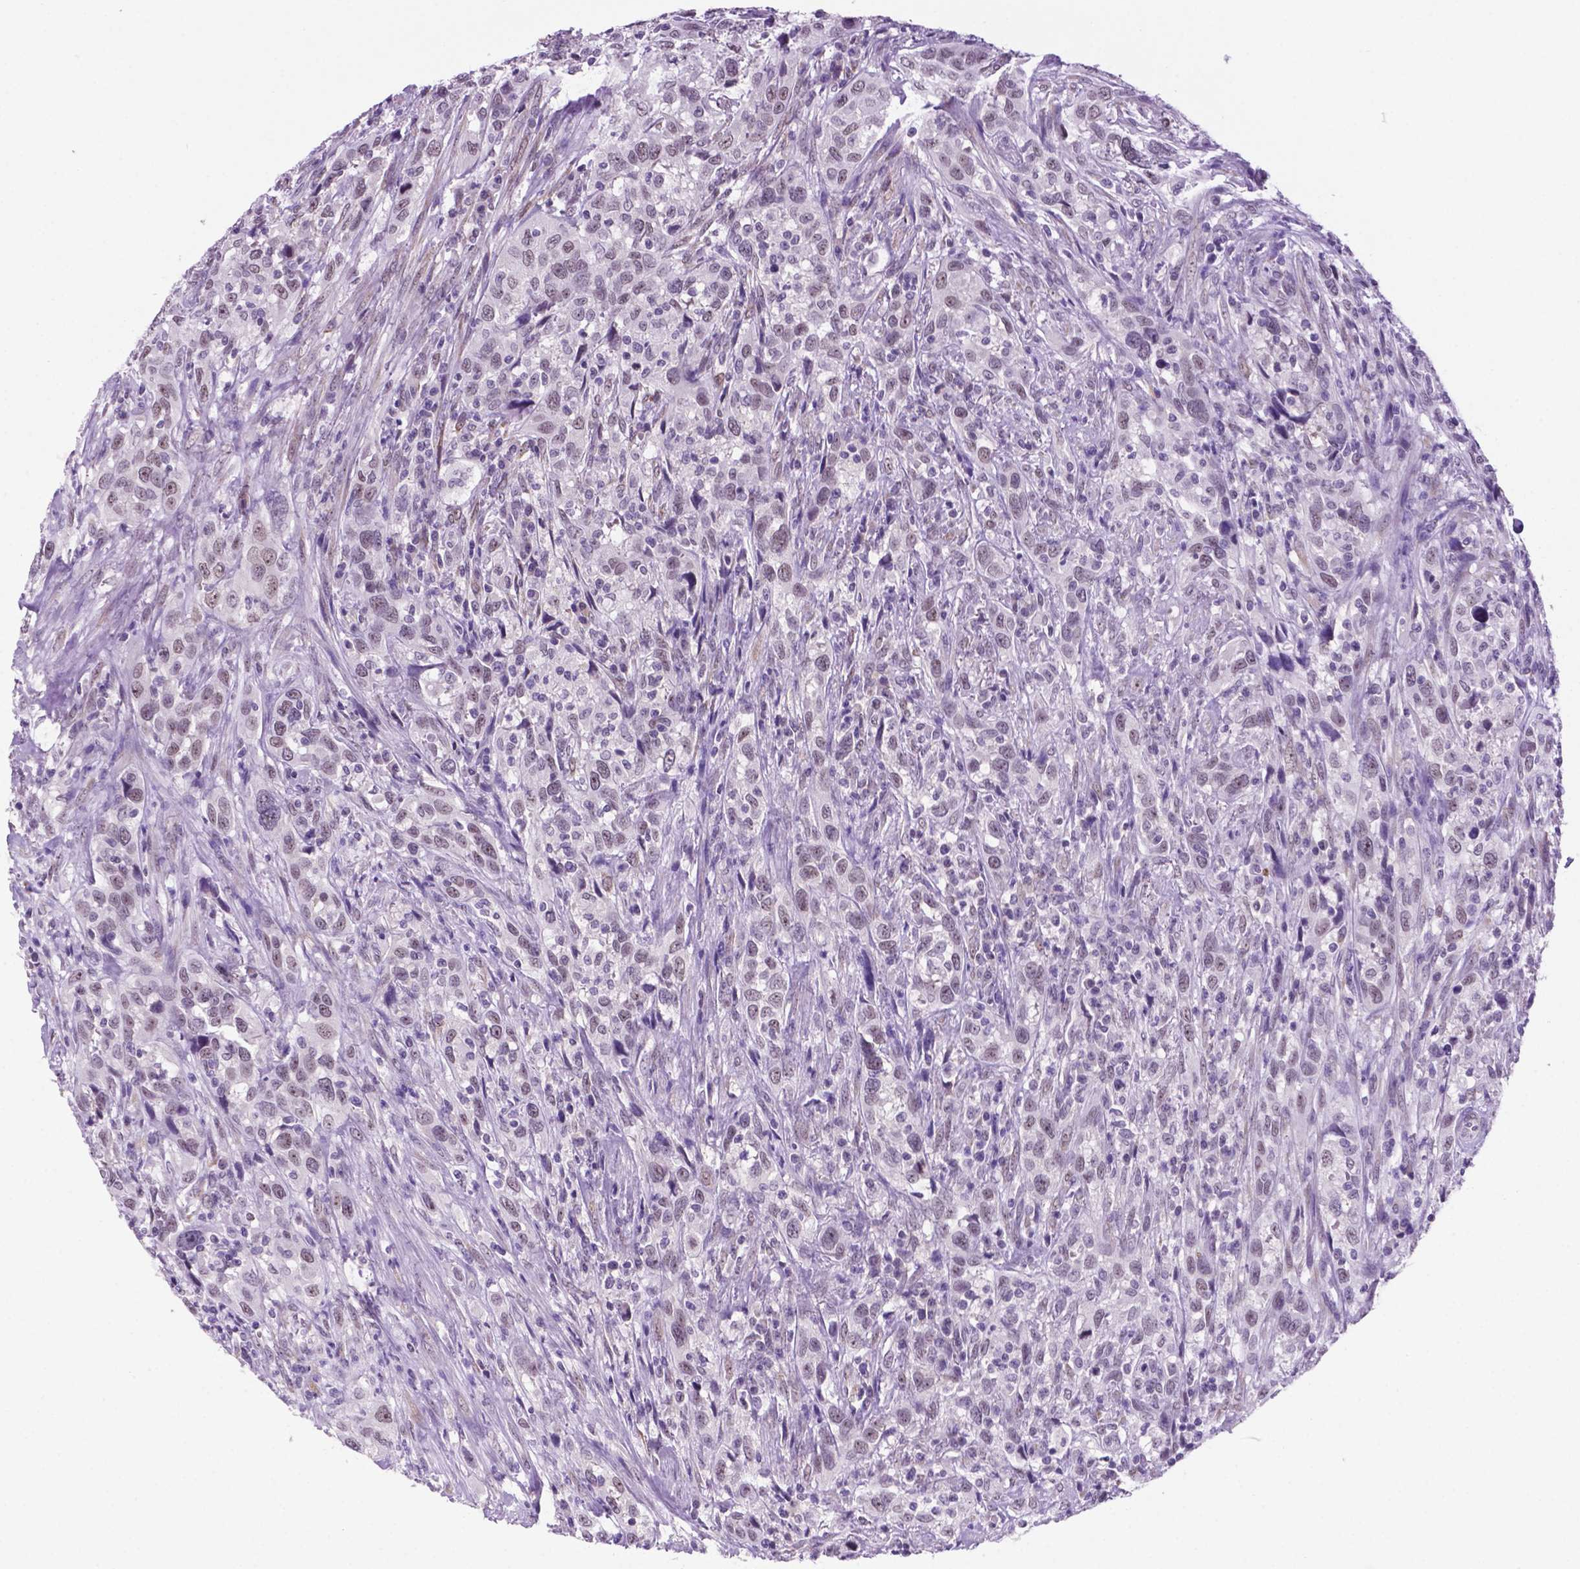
{"staining": {"intensity": "weak", "quantity": "25%-75%", "location": "nuclear"}, "tissue": "urothelial cancer", "cell_type": "Tumor cells", "image_type": "cancer", "snomed": [{"axis": "morphology", "description": "Urothelial carcinoma, NOS"}, {"axis": "morphology", "description": "Urothelial carcinoma, High grade"}, {"axis": "topography", "description": "Urinary bladder"}], "caption": "Urothelial cancer stained for a protein reveals weak nuclear positivity in tumor cells.", "gene": "C18orf21", "patient": {"sex": "female", "age": 64}}